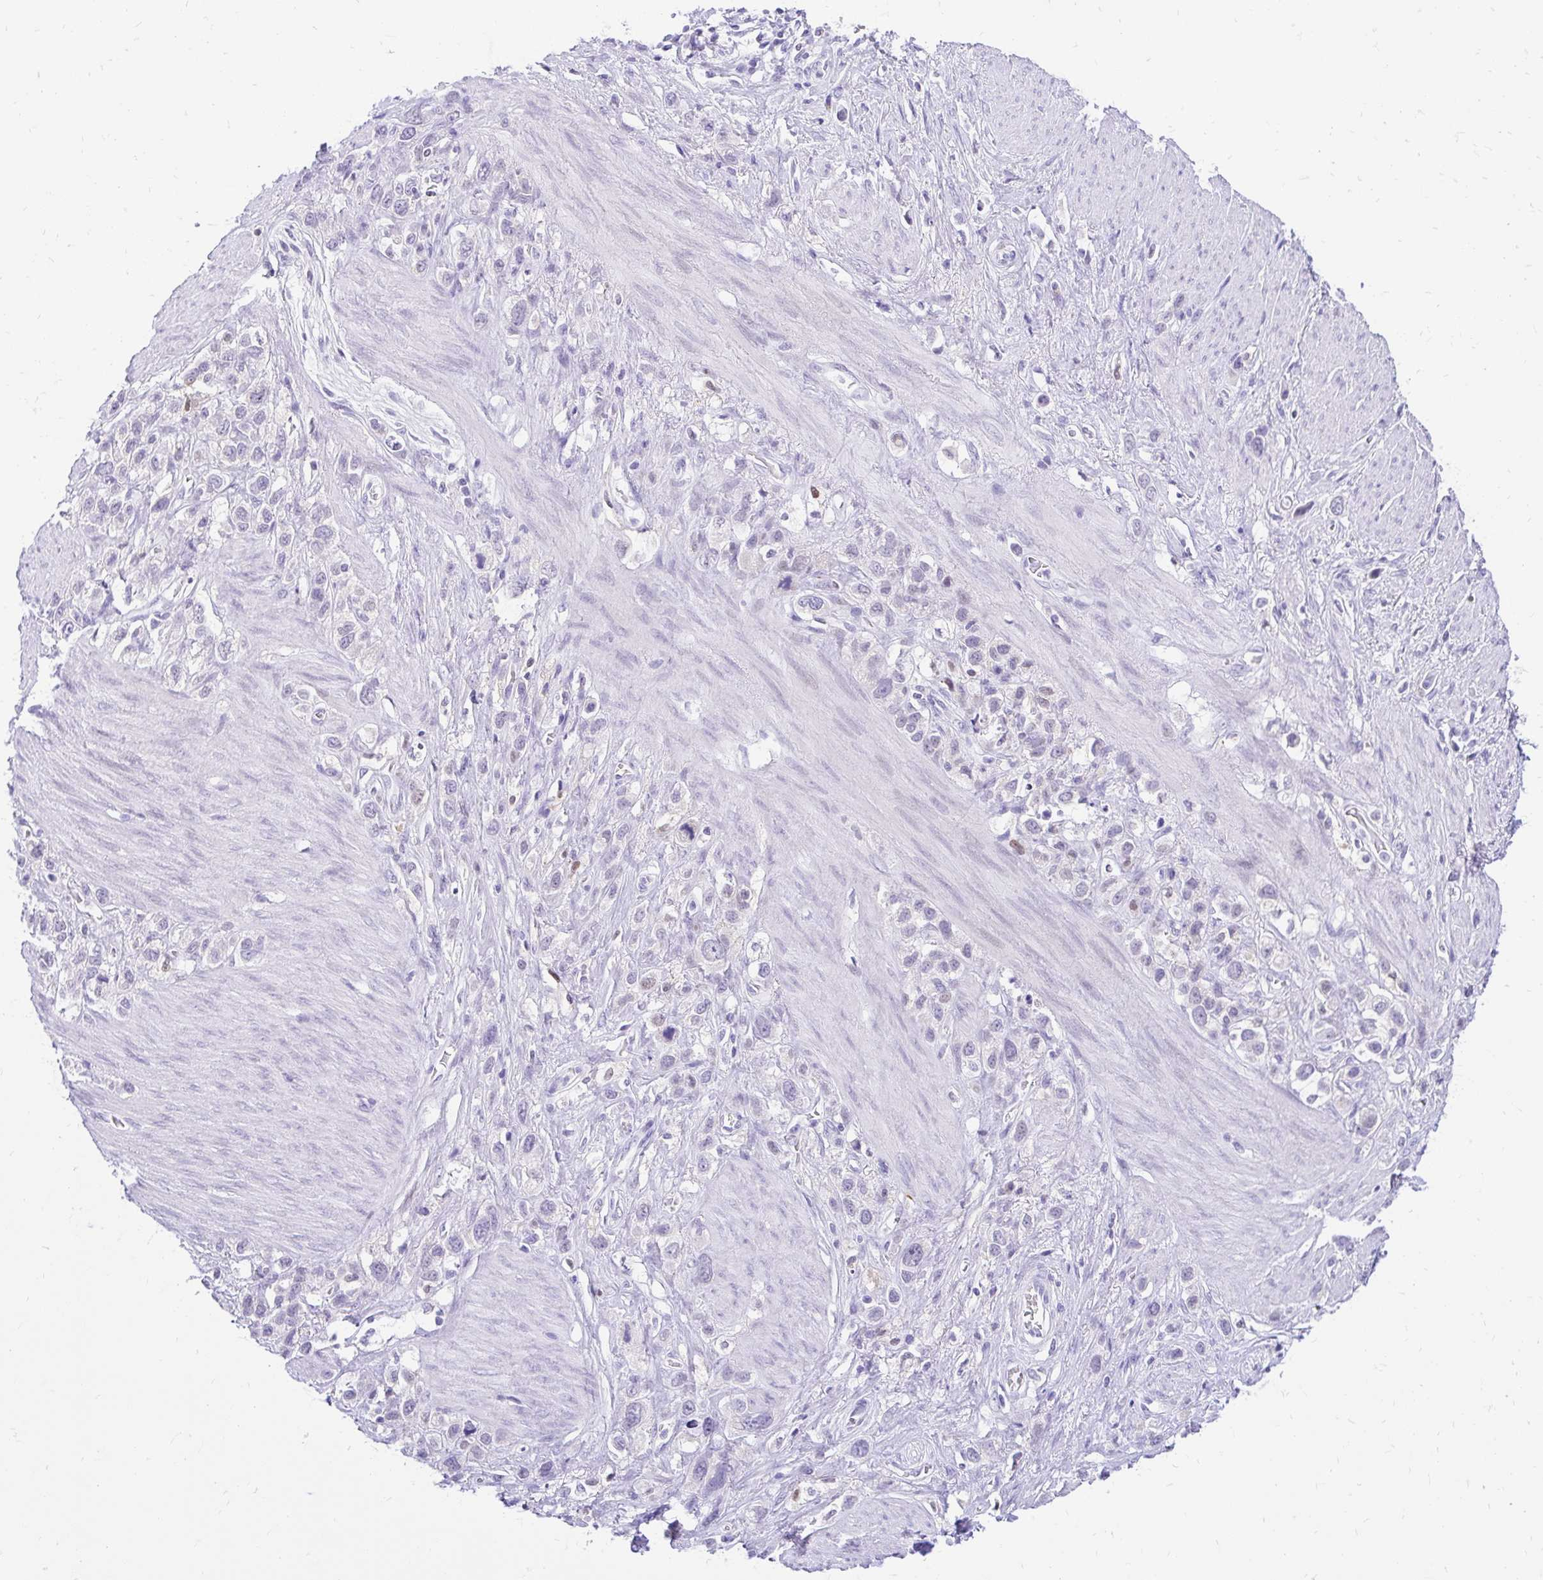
{"staining": {"intensity": "negative", "quantity": "none", "location": "none"}, "tissue": "stomach cancer", "cell_type": "Tumor cells", "image_type": "cancer", "snomed": [{"axis": "morphology", "description": "Adenocarcinoma, NOS"}, {"axis": "topography", "description": "Stomach"}], "caption": "The micrograph shows no staining of tumor cells in adenocarcinoma (stomach).", "gene": "GLB1L2", "patient": {"sex": "female", "age": 65}}